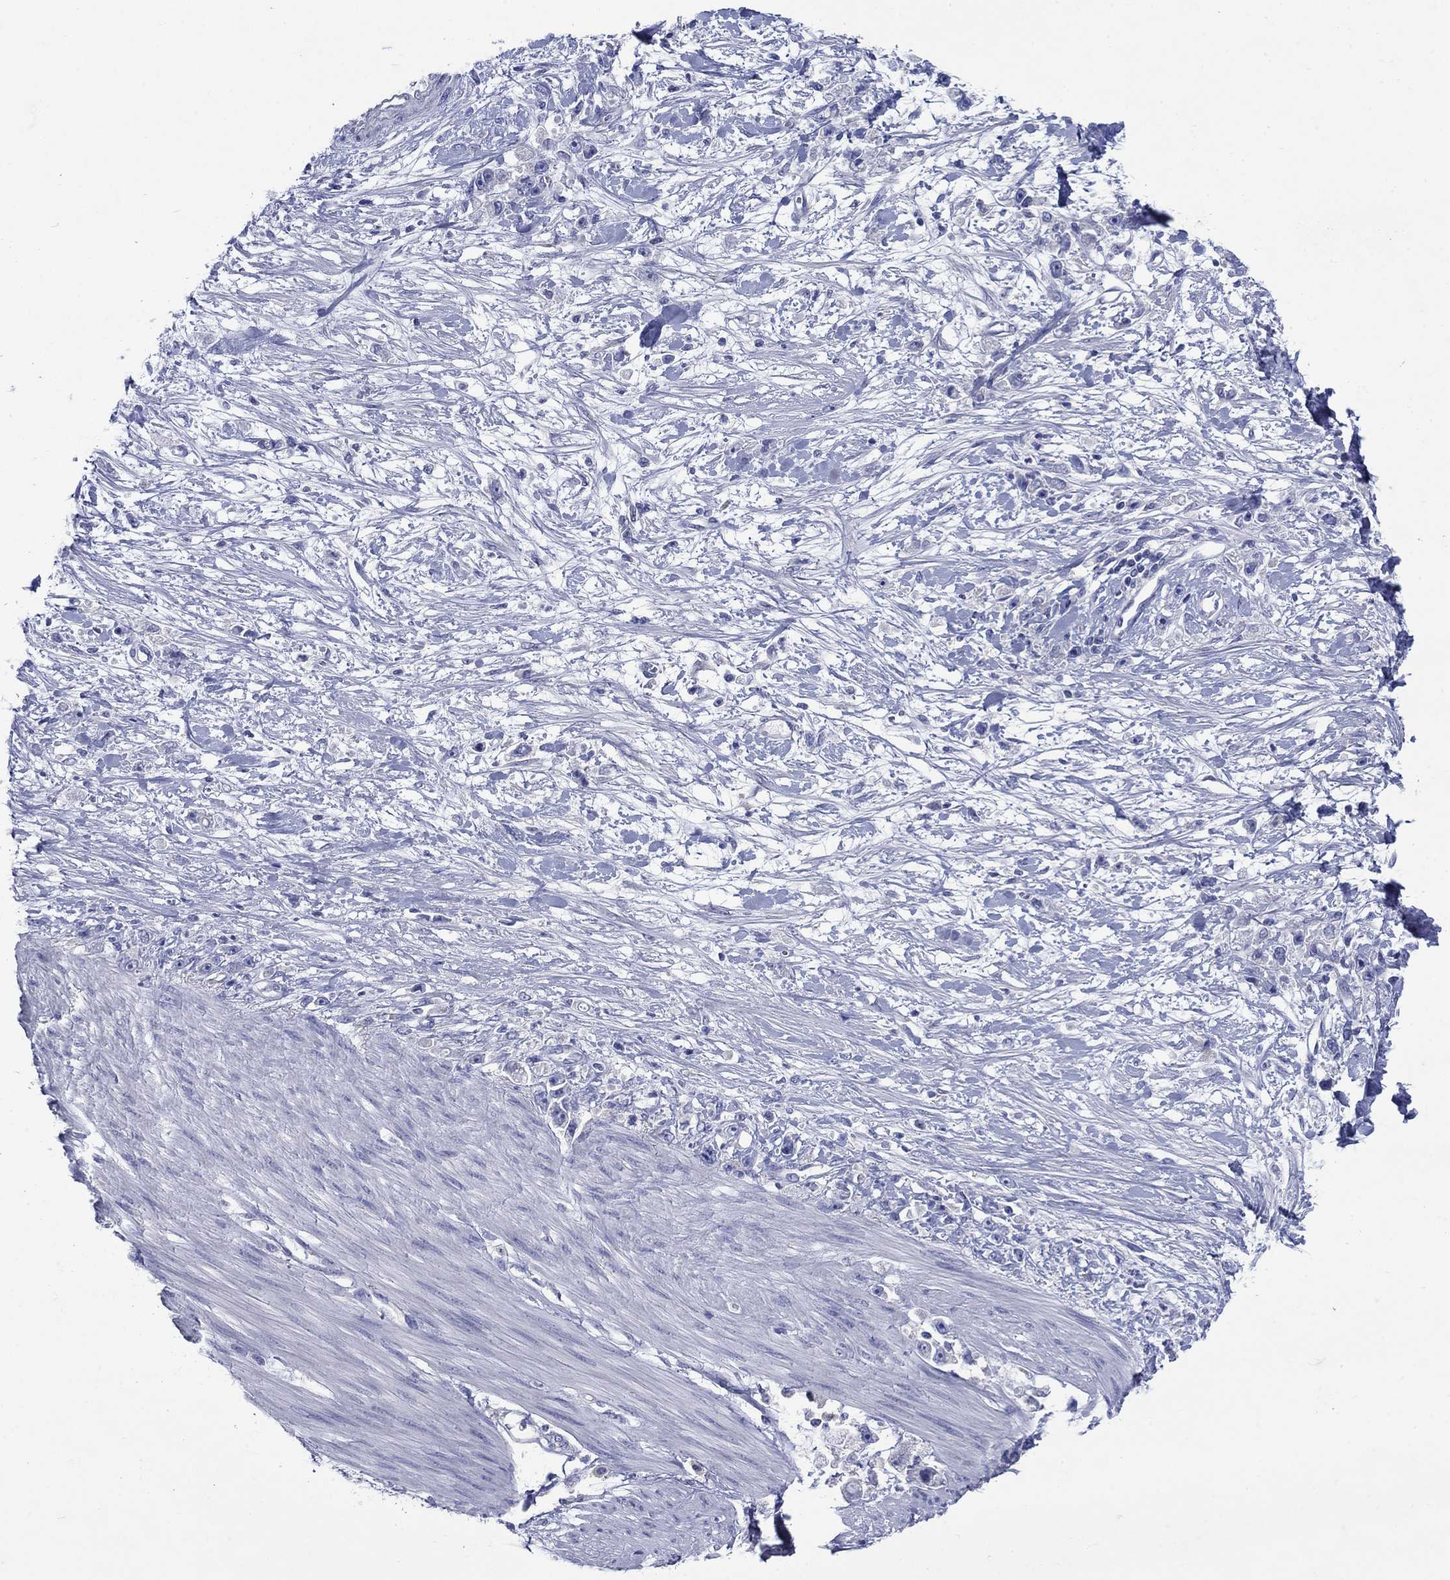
{"staining": {"intensity": "negative", "quantity": "none", "location": "none"}, "tissue": "stomach cancer", "cell_type": "Tumor cells", "image_type": "cancer", "snomed": [{"axis": "morphology", "description": "Adenocarcinoma, NOS"}, {"axis": "topography", "description": "Stomach"}], "caption": "This histopathology image is of adenocarcinoma (stomach) stained with immunohistochemistry to label a protein in brown with the nuclei are counter-stained blue. There is no positivity in tumor cells.", "gene": "SULT2B1", "patient": {"sex": "female", "age": 59}}